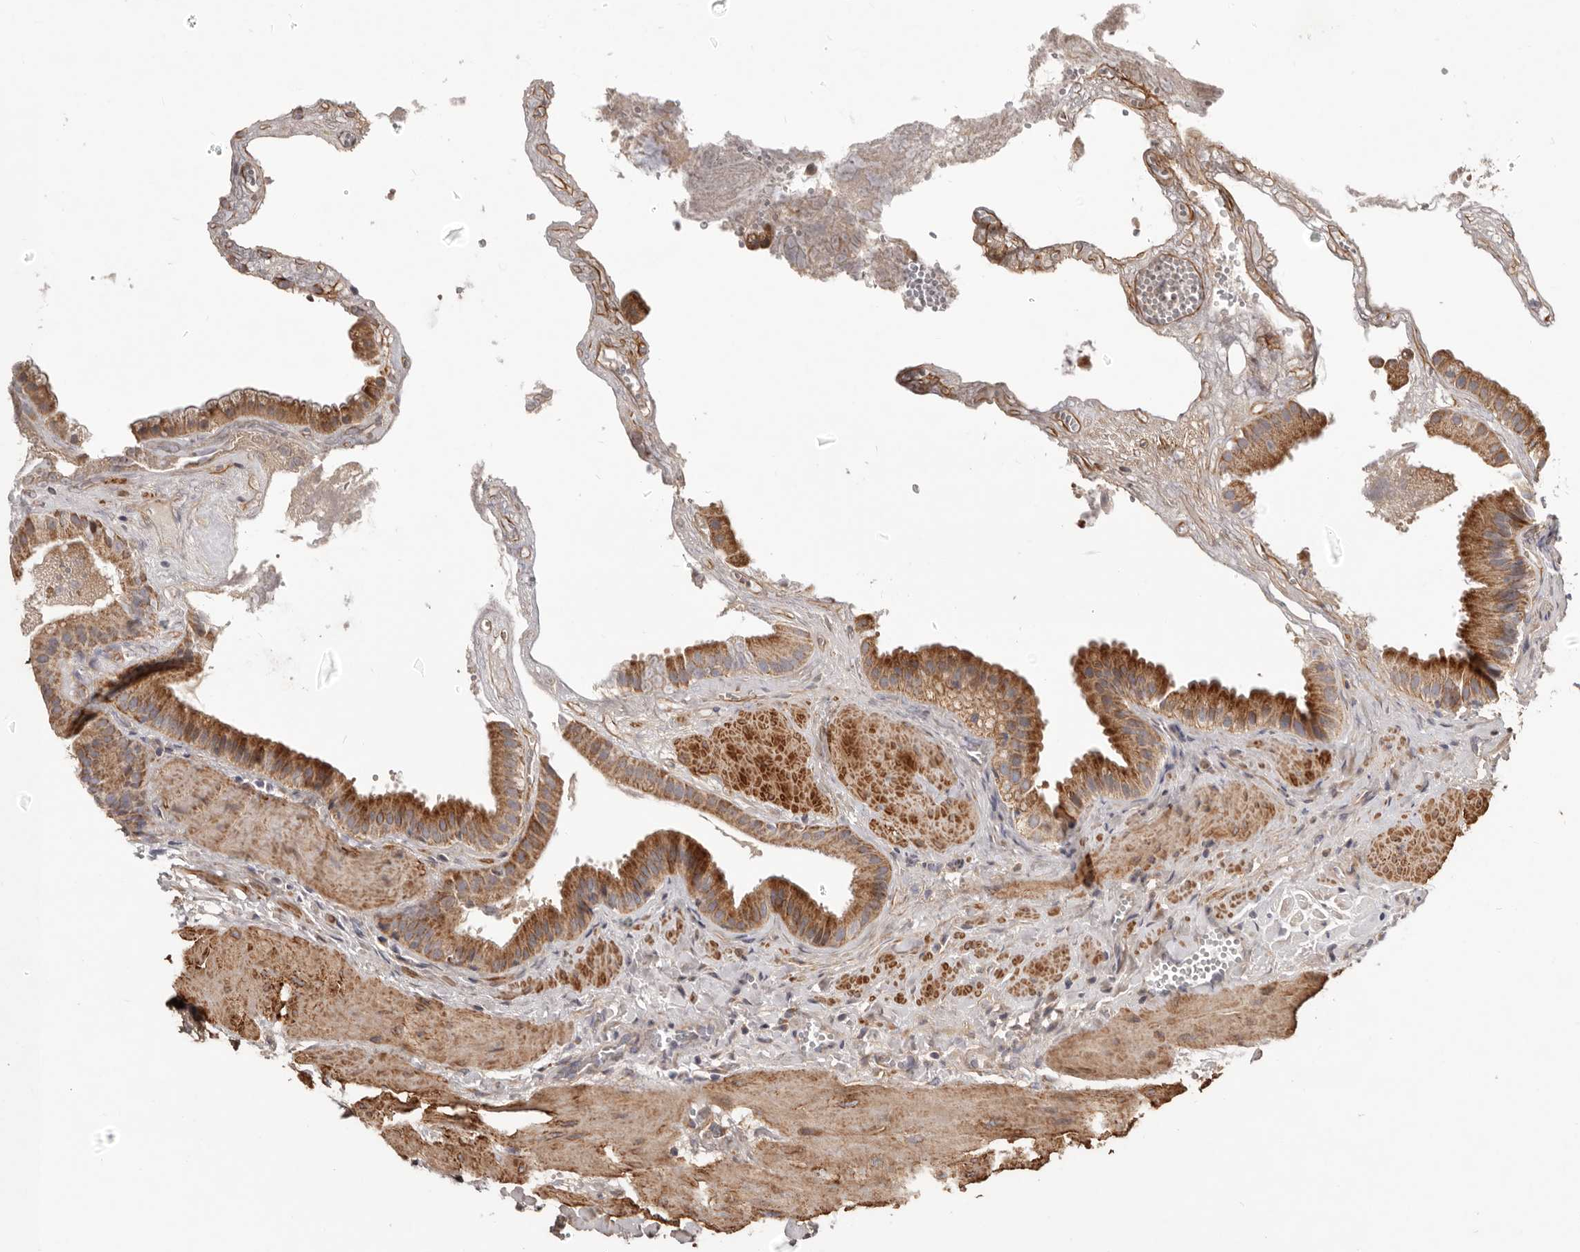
{"staining": {"intensity": "moderate", "quantity": ">75%", "location": "cytoplasmic/membranous"}, "tissue": "gallbladder", "cell_type": "Glandular cells", "image_type": "normal", "snomed": [{"axis": "morphology", "description": "Normal tissue, NOS"}, {"axis": "topography", "description": "Gallbladder"}], "caption": "Immunohistochemistry staining of normal gallbladder, which shows medium levels of moderate cytoplasmic/membranous positivity in about >75% of glandular cells indicating moderate cytoplasmic/membranous protein expression. The staining was performed using DAB (brown) for protein detection and nuclei were counterstained in hematoxylin (blue).", "gene": "MRPS10", "patient": {"sex": "male", "age": 55}}